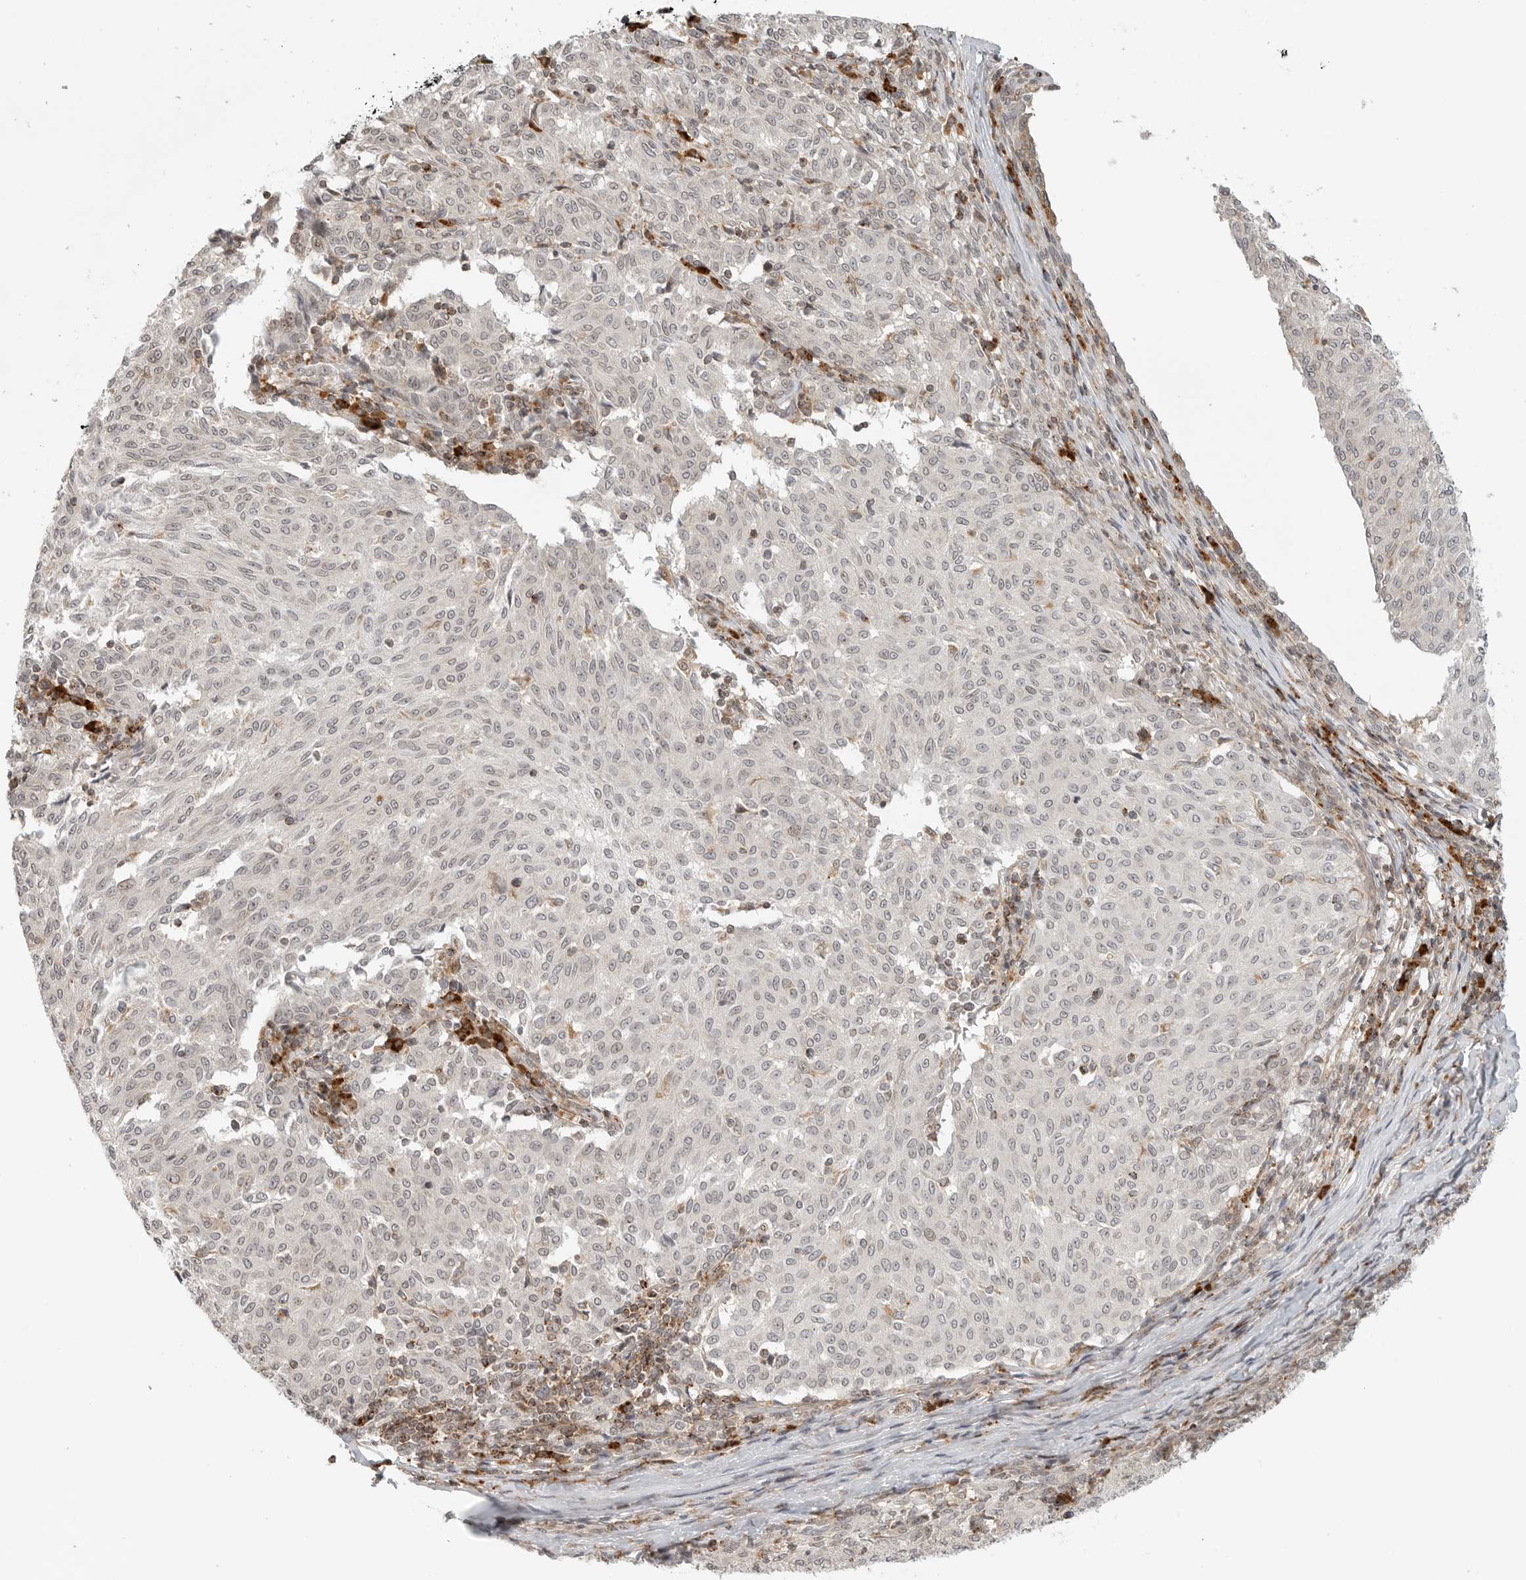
{"staining": {"intensity": "weak", "quantity": "<25%", "location": "nuclear"}, "tissue": "melanoma", "cell_type": "Tumor cells", "image_type": "cancer", "snomed": [{"axis": "morphology", "description": "Malignant melanoma, NOS"}, {"axis": "topography", "description": "Skin"}], "caption": "Protein analysis of malignant melanoma exhibits no significant staining in tumor cells.", "gene": "IDUA", "patient": {"sex": "female", "age": 72}}